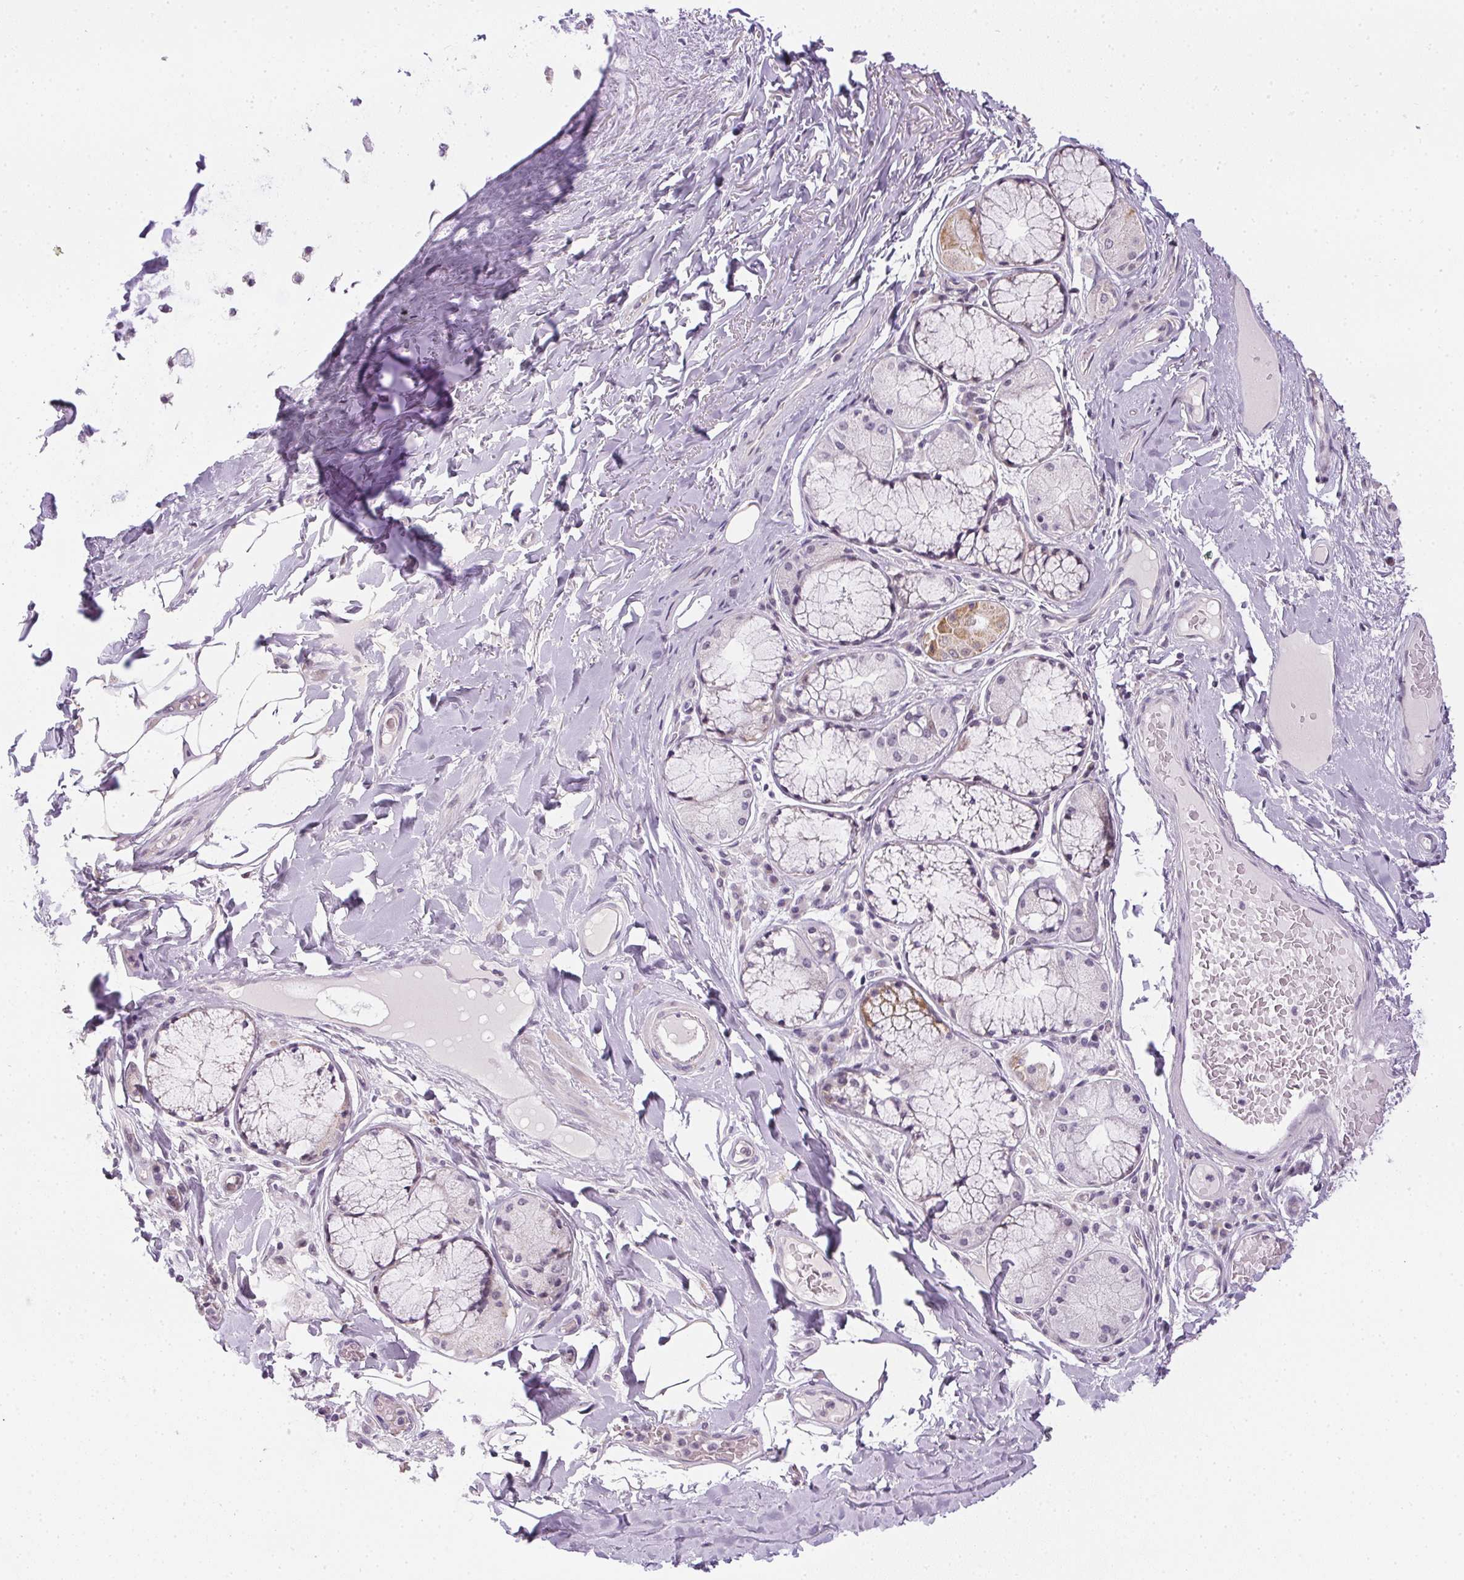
{"staining": {"intensity": "negative", "quantity": "none", "location": "none"}, "tissue": "adipose tissue", "cell_type": "Adipocytes", "image_type": "normal", "snomed": [{"axis": "morphology", "description": "Normal tissue, NOS"}, {"axis": "topography", "description": "Cartilage tissue"}, {"axis": "topography", "description": "Bronchus"}], "caption": "Adipose tissue was stained to show a protein in brown. There is no significant expression in adipocytes. (IHC, brightfield microscopy, high magnification).", "gene": "GSDMC", "patient": {"sex": "male", "age": 64}}